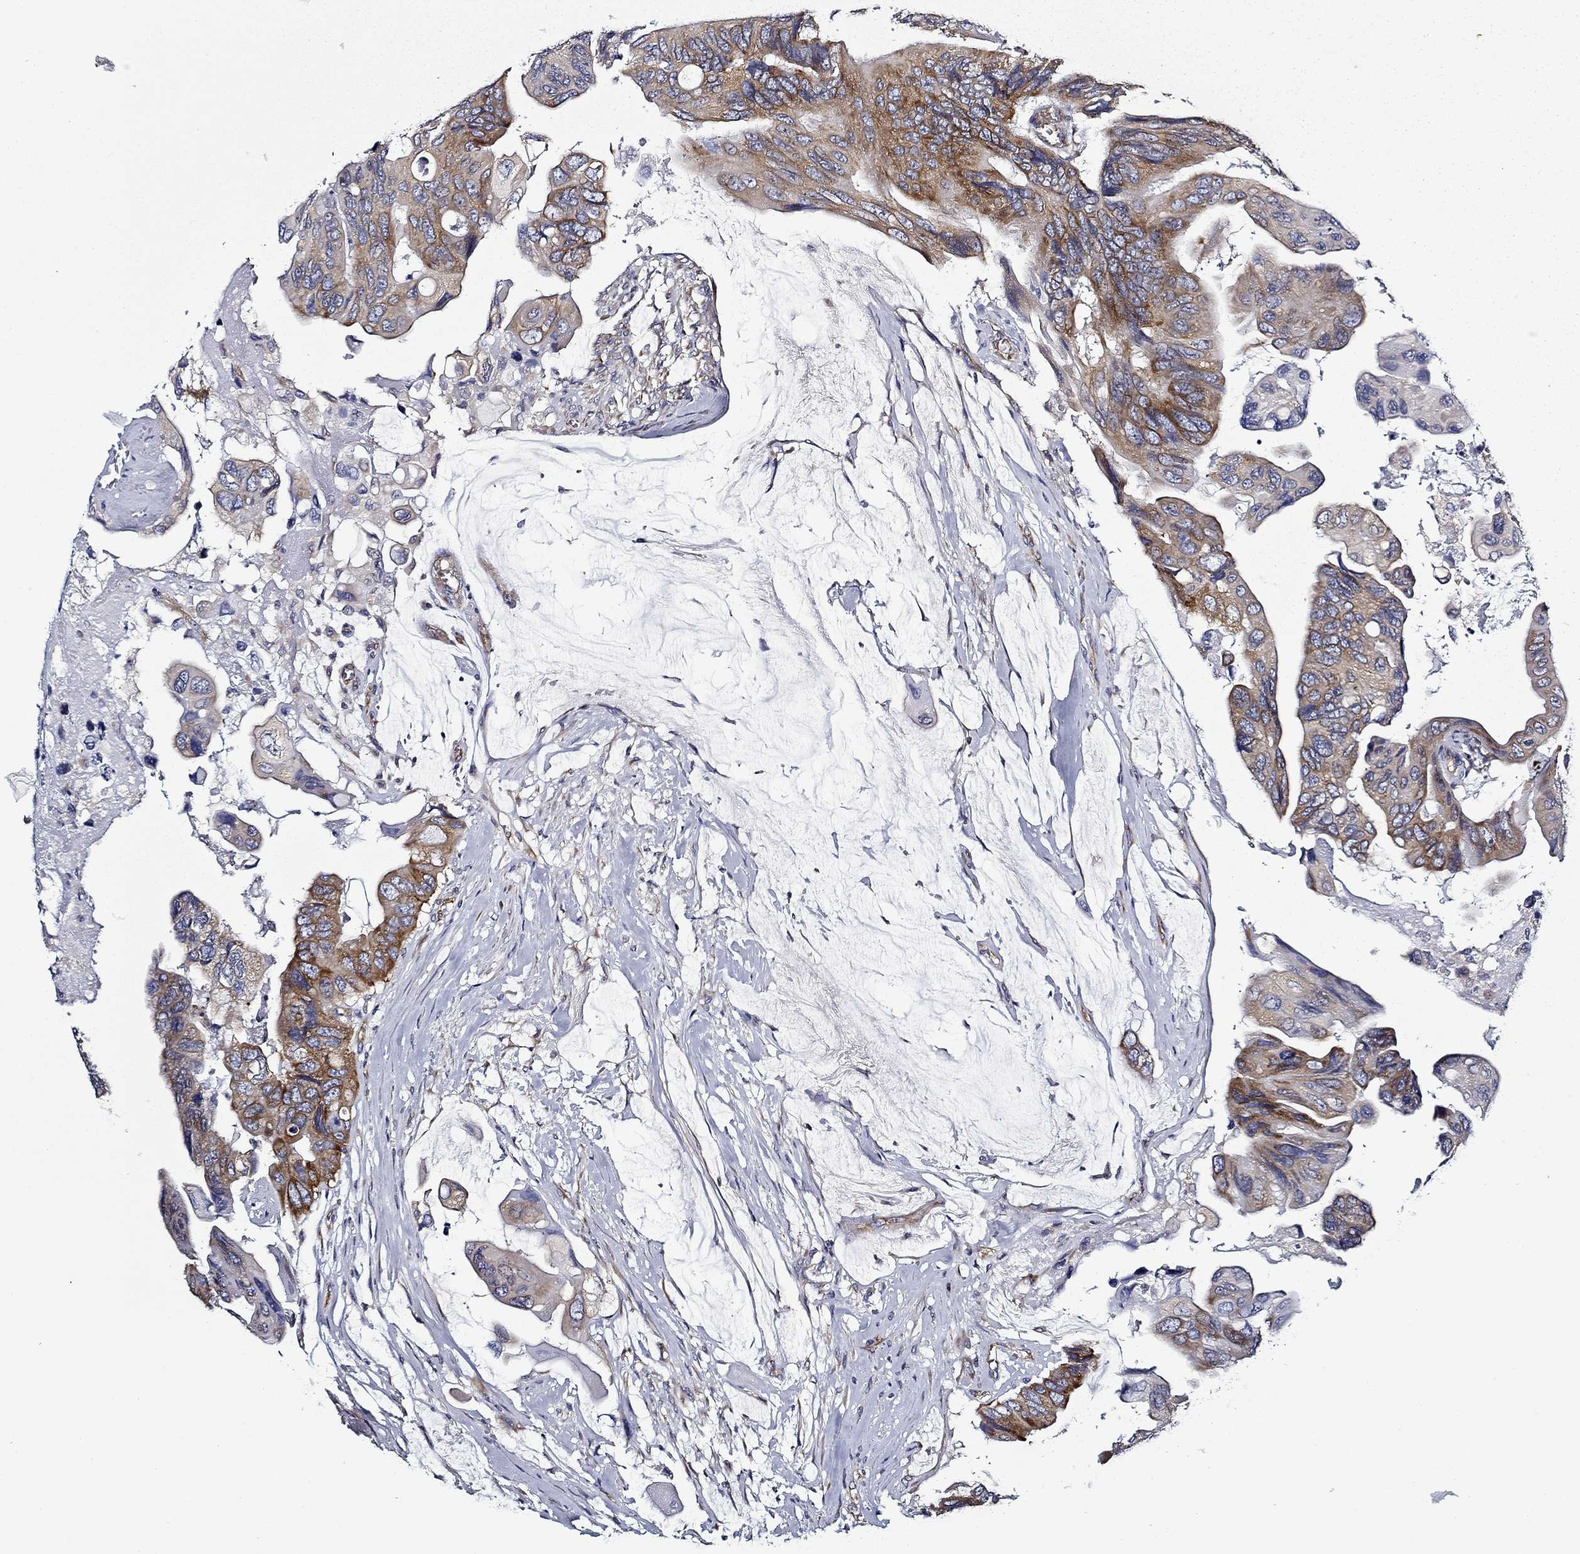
{"staining": {"intensity": "strong", "quantity": "<25%", "location": "cytoplasmic/membranous"}, "tissue": "colorectal cancer", "cell_type": "Tumor cells", "image_type": "cancer", "snomed": [{"axis": "morphology", "description": "Adenocarcinoma, NOS"}, {"axis": "topography", "description": "Rectum"}], "caption": "The micrograph demonstrates immunohistochemical staining of colorectal cancer. There is strong cytoplasmic/membranous positivity is present in approximately <25% of tumor cells. (Brightfield microscopy of DAB IHC at high magnification).", "gene": "FXR1", "patient": {"sex": "male", "age": 63}}